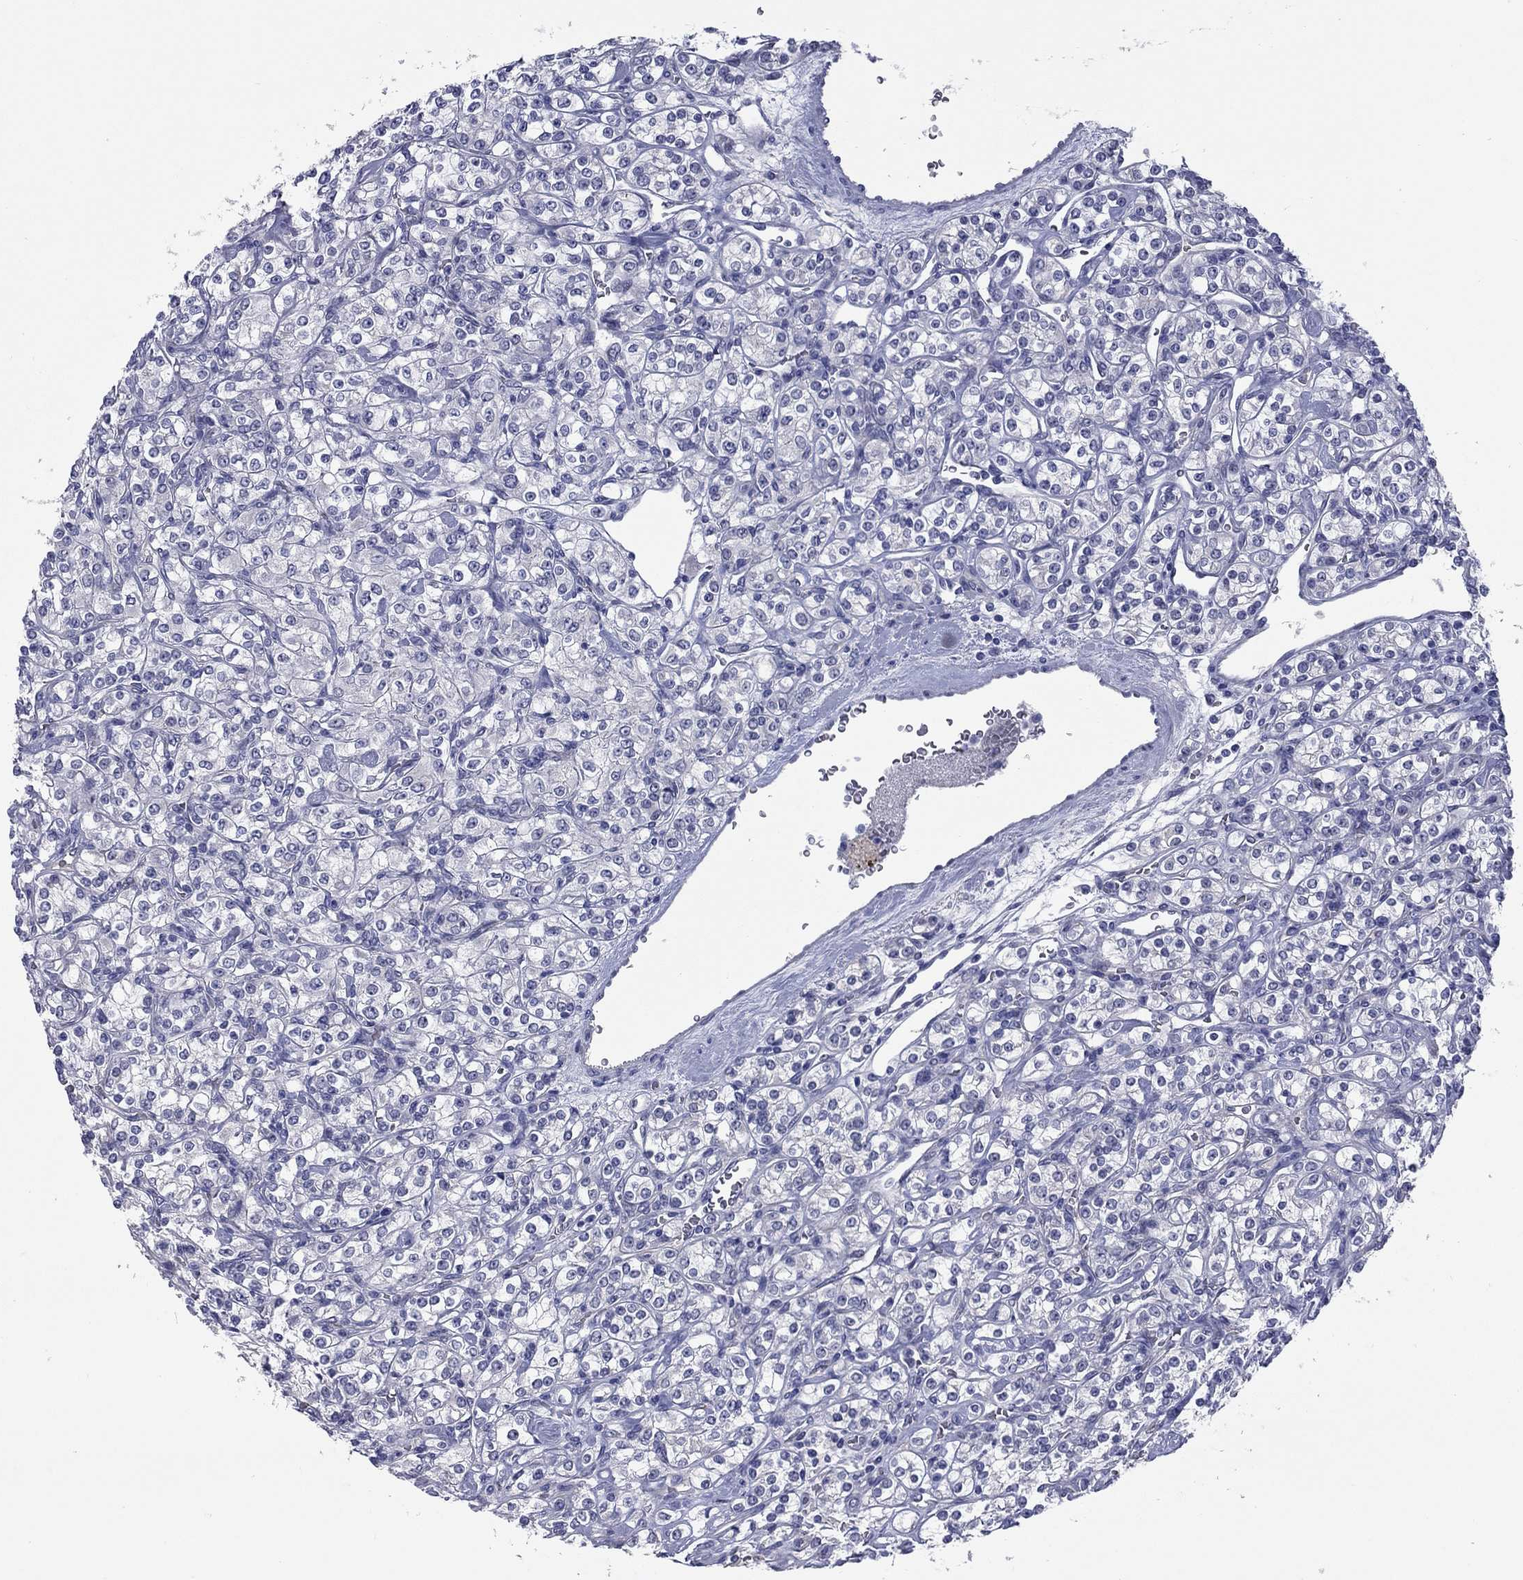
{"staining": {"intensity": "negative", "quantity": "none", "location": "none"}, "tissue": "renal cancer", "cell_type": "Tumor cells", "image_type": "cancer", "snomed": [{"axis": "morphology", "description": "Adenocarcinoma, NOS"}, {"axis": "topography", "description": "Kidney"}], "caption": "DAB immunohistochemical staining of renal adenocarcinoma reveals no significant positivity in tumor cells.", "gene": "UNC119B", "patient": {"sex": "male", "age": 77}}